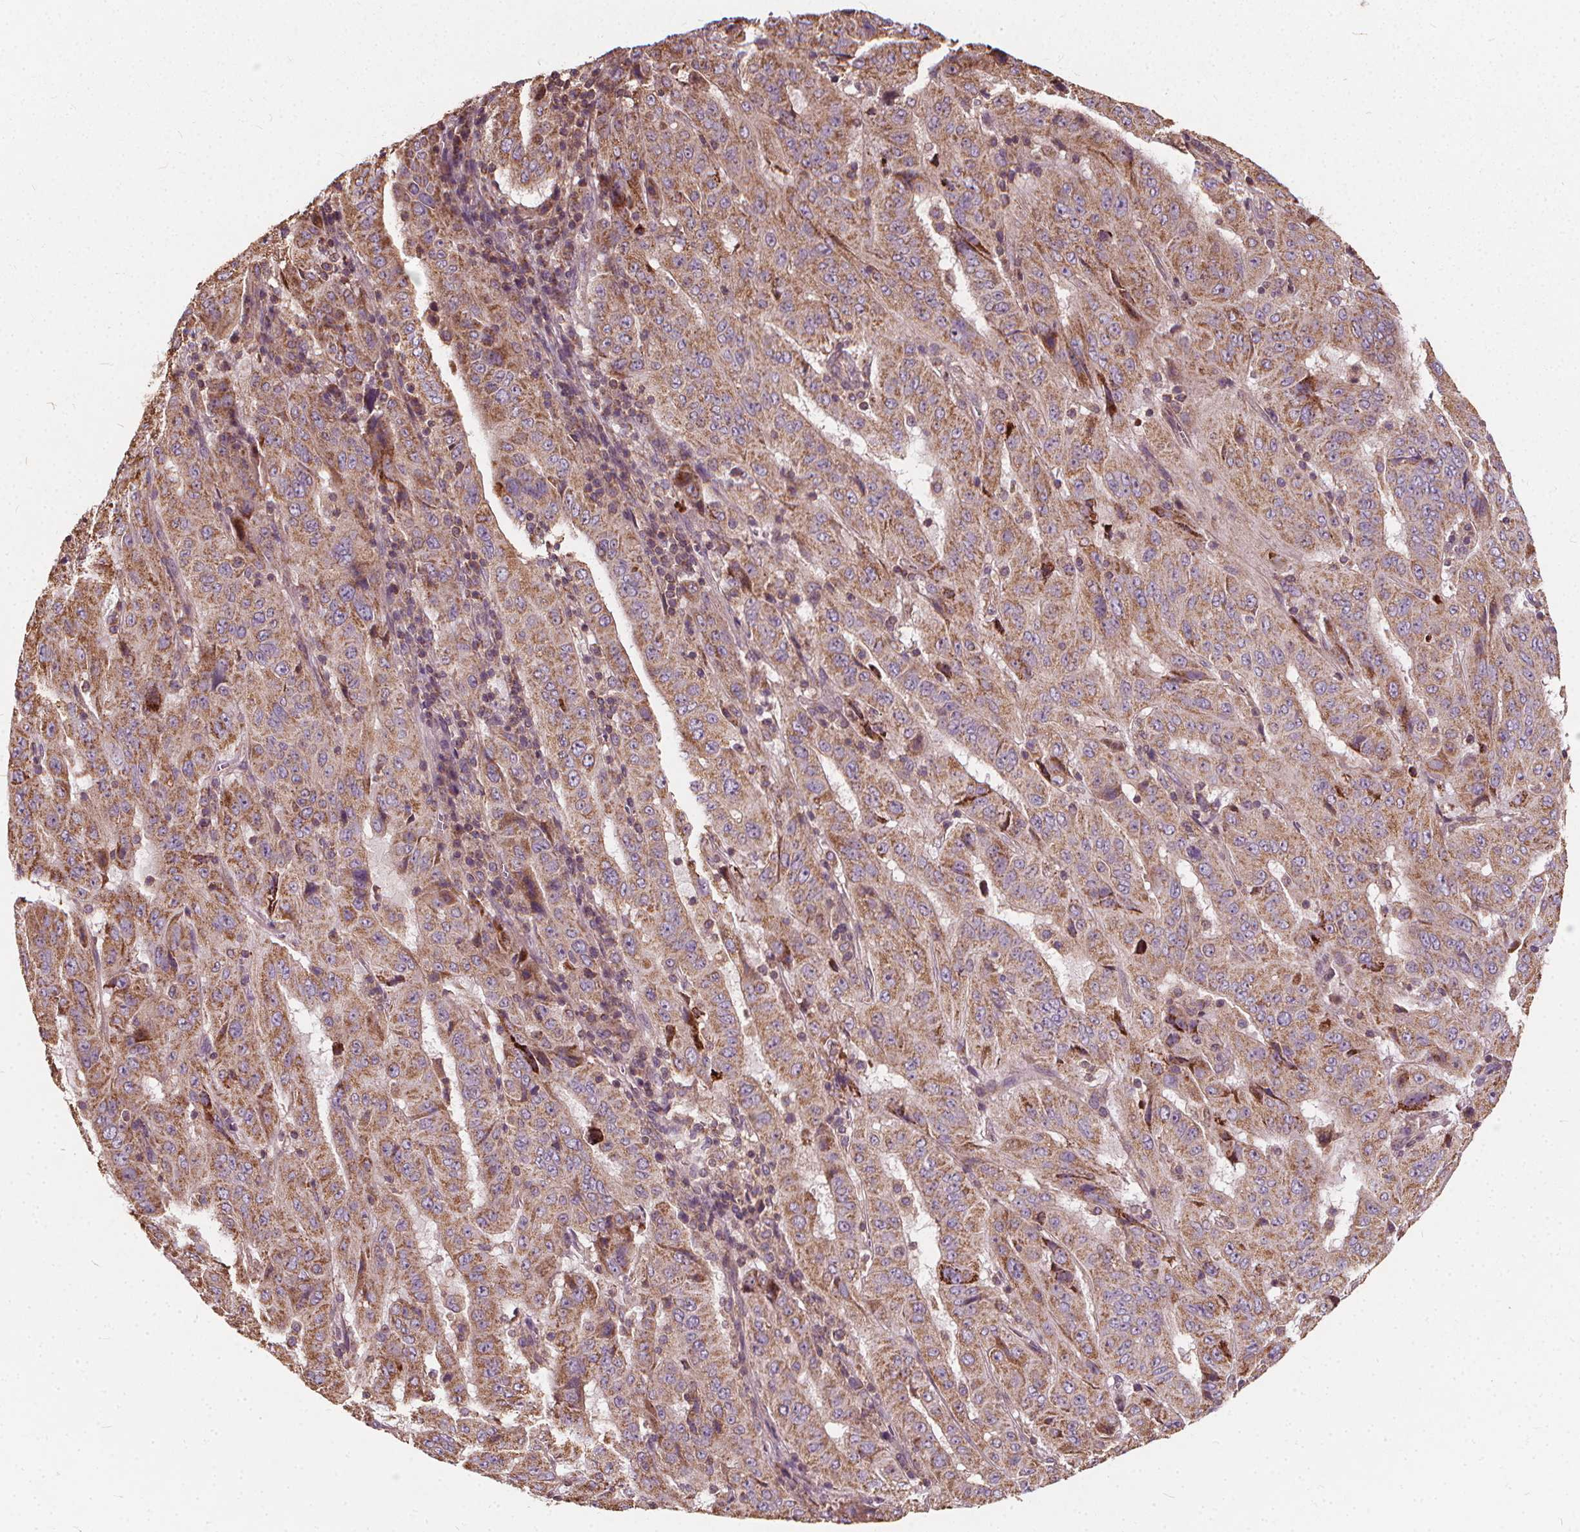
{"staining": {"intensity": "moderate", "quantity": ">75%", "location": "cytoplasmic/membranous"}, "tissue": "pancreatic cancer", "cell_type": "Tumor cells", "image_type": "cancer", "snomed": [{"axis": "morphology", "description": "Adenocarcinoma, NOS"}, {"axis": "topography", "description": "Pancreas"}], "caption": "Immunohistochemical staining of pancreatic adenocarcinoma displays medium levels of moderate cytoplasmic/membranous protein positivity in about >75% of tumor cells. (IHC, brightfield microscopy, high magnification).", "gene": "ORAI2", "patient": {"sex": "male", "age": 63}}